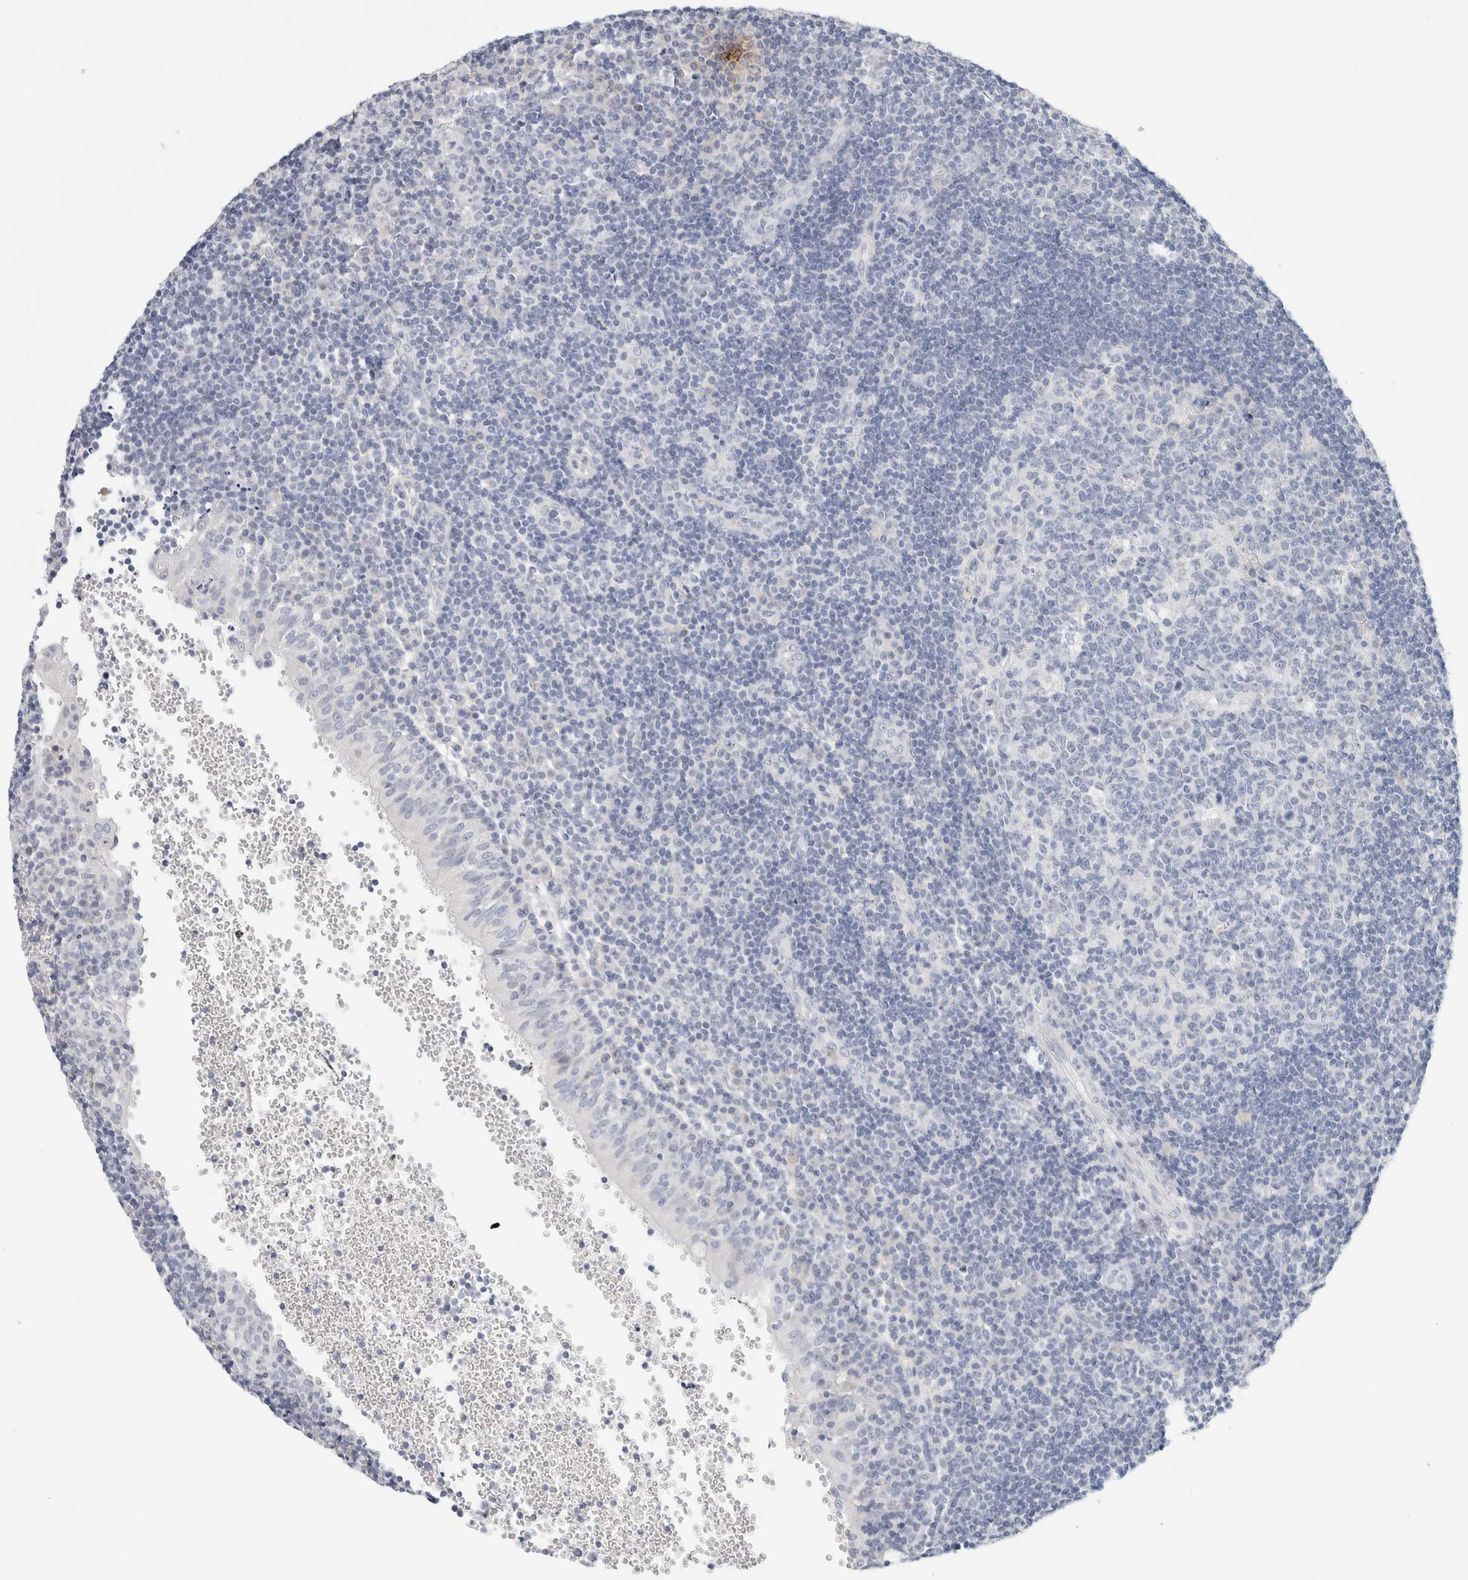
{"staining": {"intensity": "negative", "quantity": "none", "location": "none"}, "tissue": "tonsil", "cell_type": "Germinal center cells", "image_type": "normal", "snomed": [{"axis": "morphology", "description": "Normal tissue, NOS"}, {"axis": "topography", "description": "Tonsil"}], "caption": "Protein analysis of unremarkable tonsil demonstrates no significant positivity in germinal center cells.", "gene": "NEFM", "patient": {"sex": "female", "age": 40}}